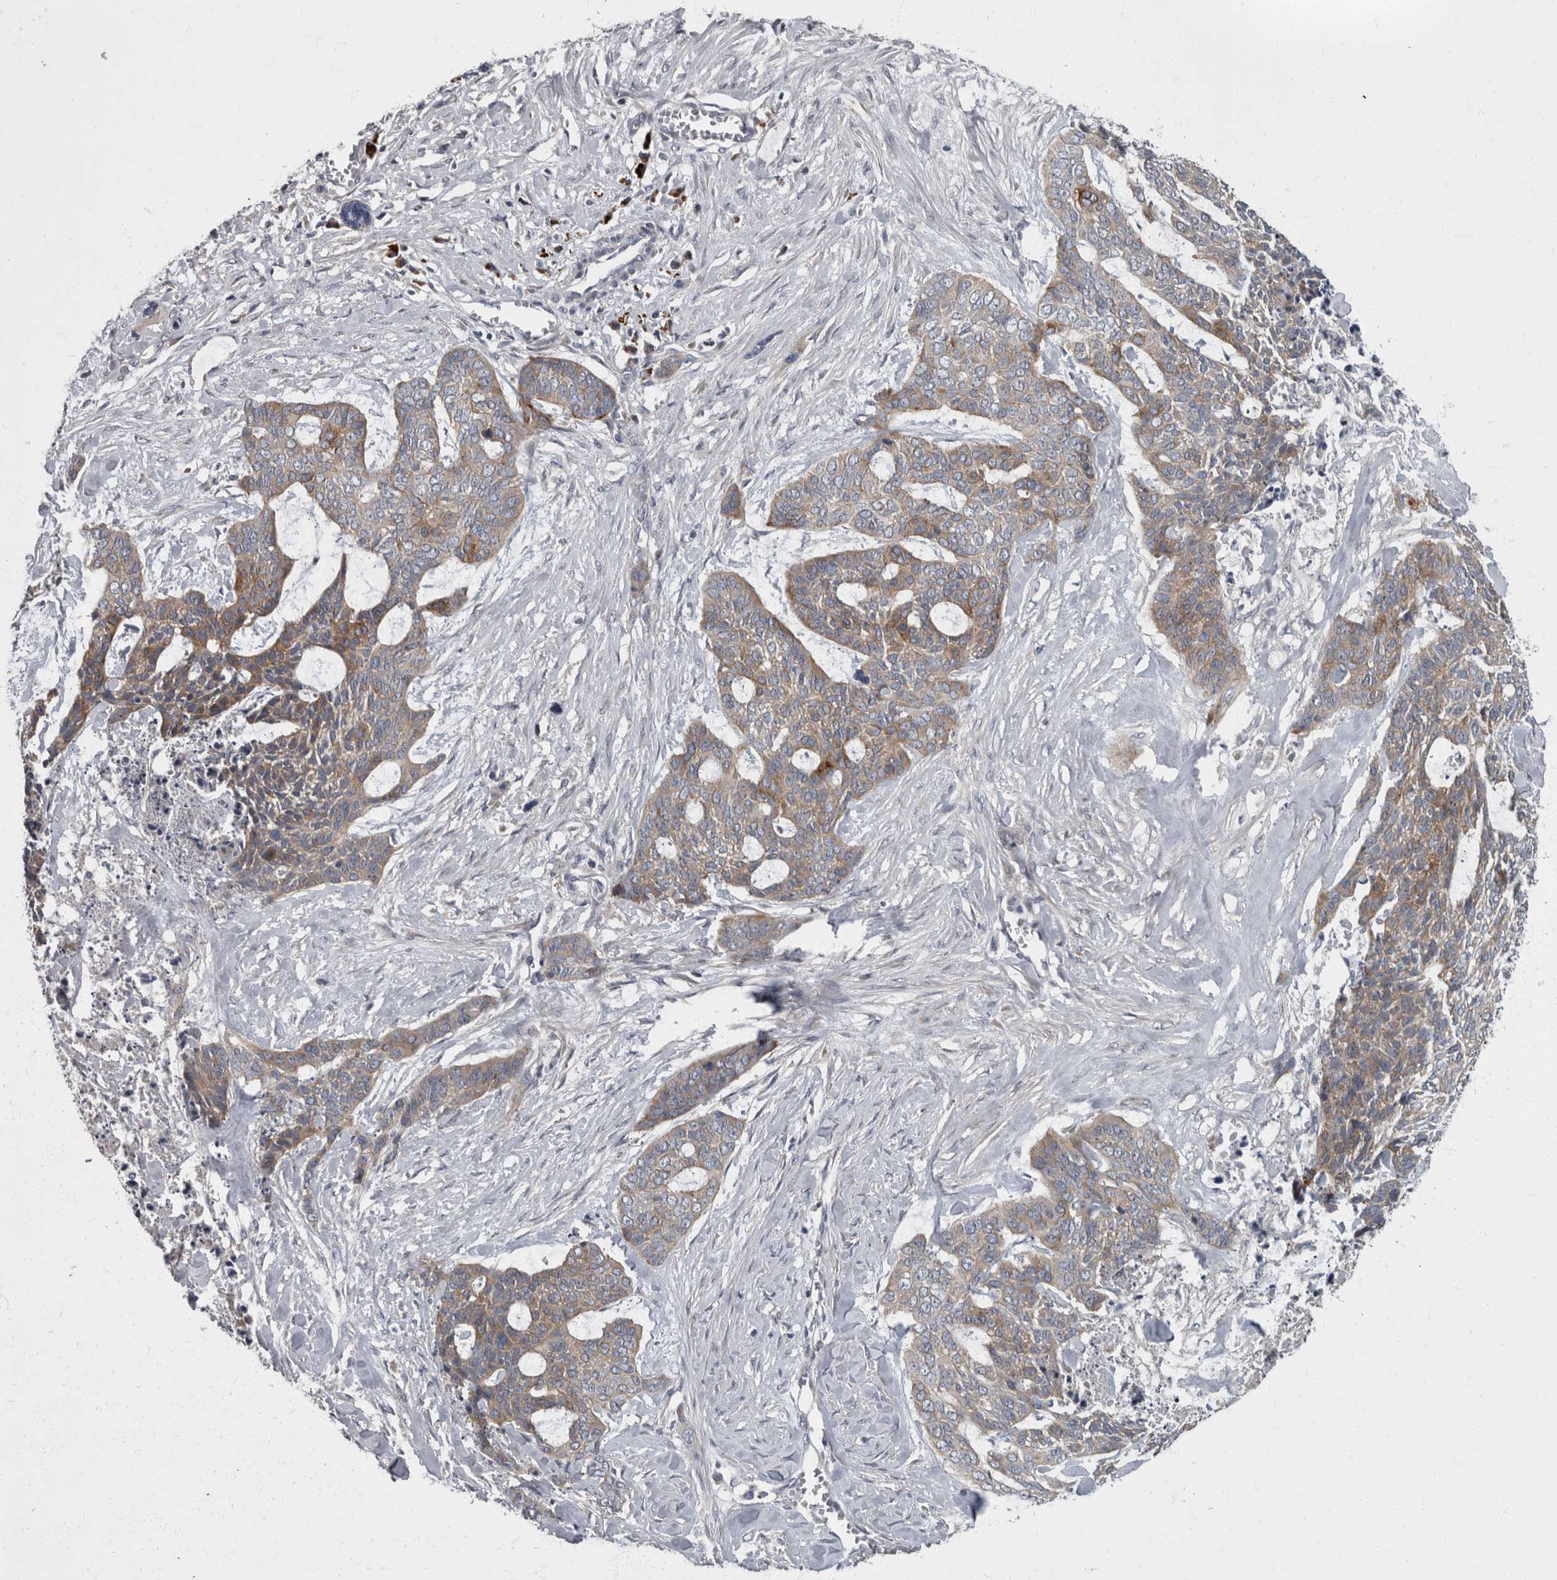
{"staining": {"intensity": "moderate", "quantity": "<25%", "location": "cytoplasmic/membranous"}, "tissue": "skin cancer", "cell_type": "Tumor cells", "image_type": "cancer", "snomed": [{"axis": "morphology", "description": "Basal cell carcinoma"}, {"axis": "topography", "description": "Skin"}], "caption": "Basal cell carcinoma (skin) stained for a protein displays moderate cytoplasmic/membranous positivity in tumor cells.", "gene": "CDC42BPG", "patient": {"sex": "female", "age": 64}}